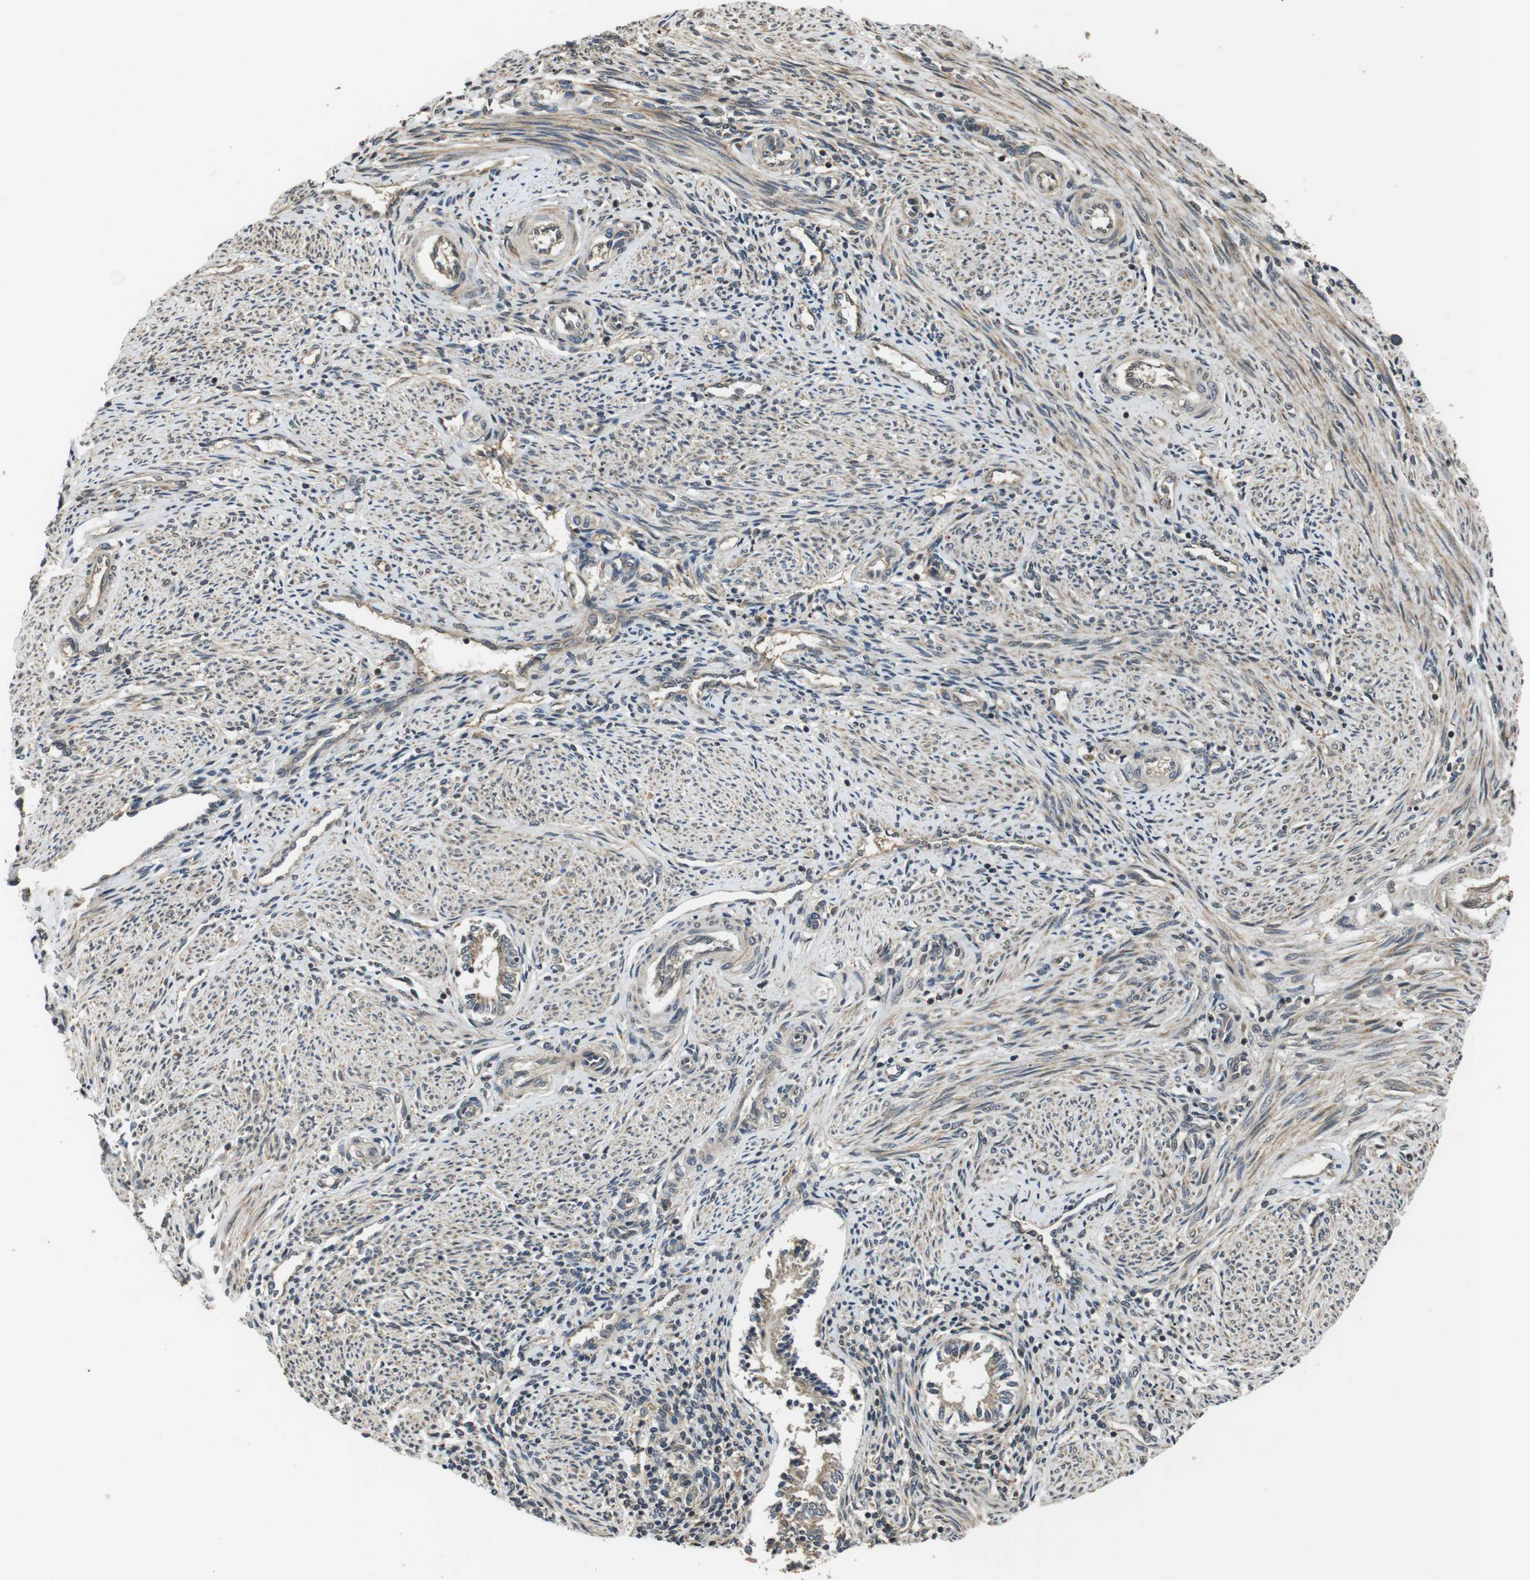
{"staining": {"intensity": "weak", "quantity": "25%-75%", "location": "cytoplasmic/membranous"}, "tissue": "endometrium", "cell_type": "Cells in endometrial stroma", "image_type": "normal", "snomed": [{"axis": "morphology", "description": "Normal tissue, NOS"}, {"axis": "topography", "description": "Endometrium"}], "caption": "Protein staining of unremarkable endometrium displays weak cytoplasmic/membranous expression in about 25%-75% of cells in endometrial stroma. (DAB IHC with brightfield microscopy, high magnification).", "gene": "FZD10", "patient": {"sex": "female", "age": 42}}